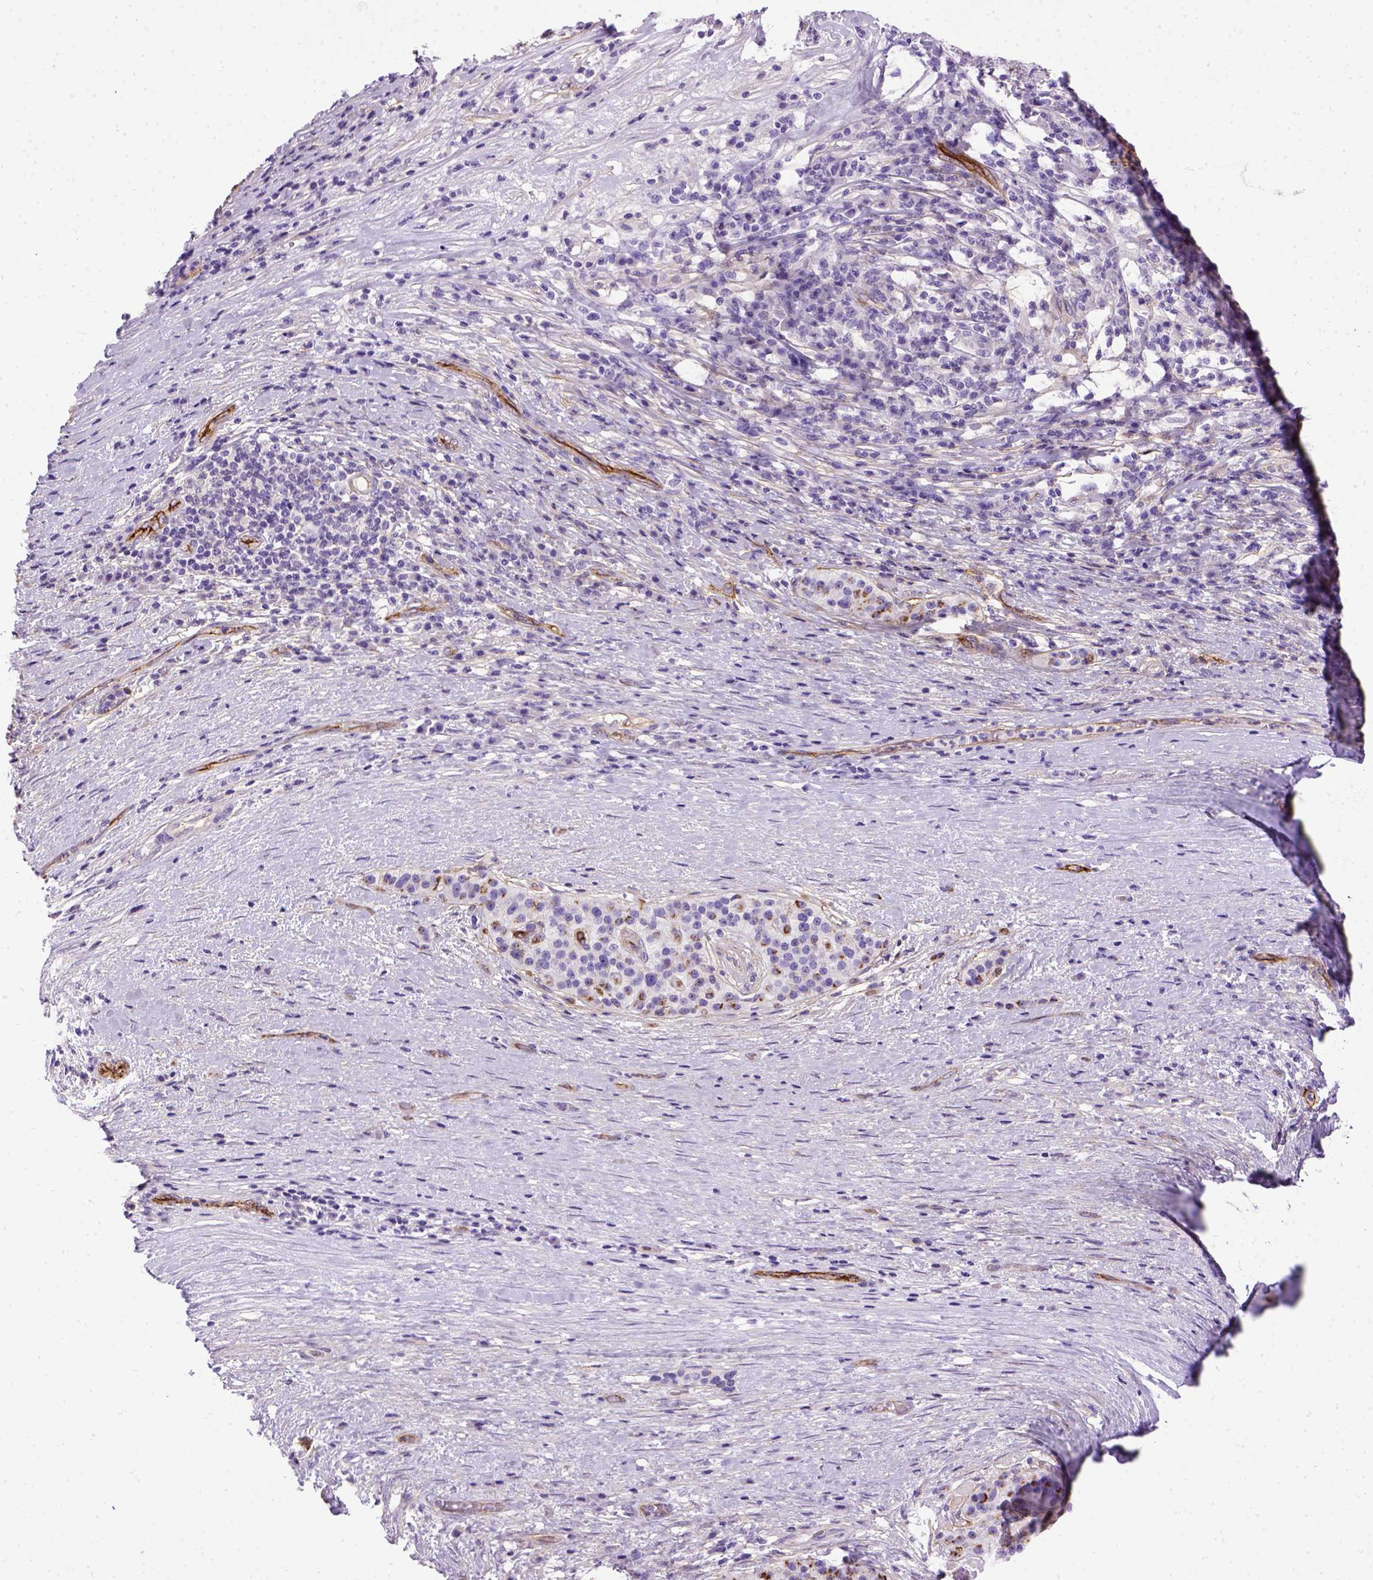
{"staining": {"intensity": "negative", "quantity": "none", "location": "none"}, "tissue": "pancreatic cancer", "cell_type": "Tumor cells", "image_type": "cancer", "snomed": [{"axis": "morphology", "description": "Adenocarcinoma, NOS"}, {"axis": "topography", "description": "Pancreas"}], "caption": "A photomicrograph of human pancreatic cancer is negative for staining in tumor cells.", "gene": "ENG", "patient": {"sex": "male", "age": 63}}